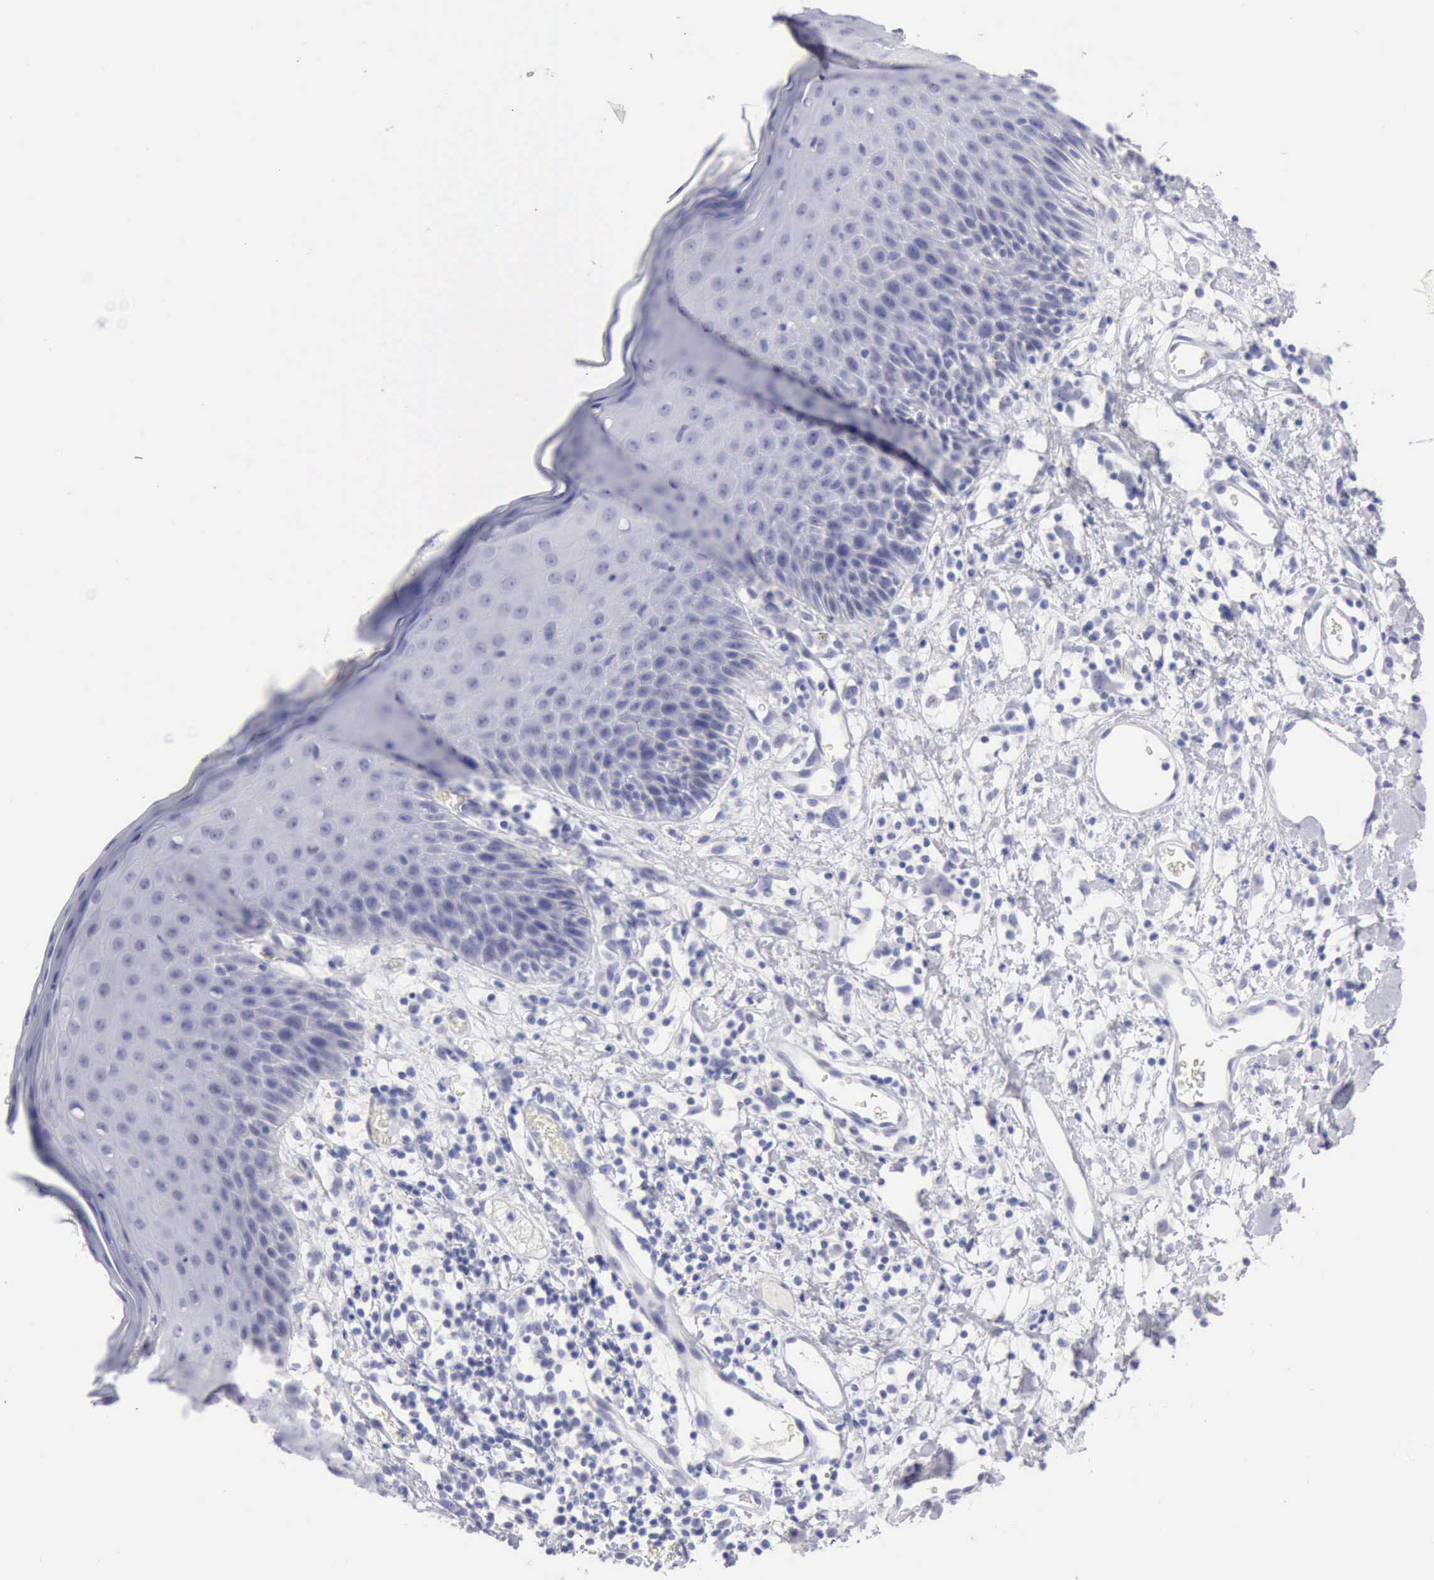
{"staining": {"intensity": "negative", "quantity": "none", "location": "none"}, "tissue": "skin", "cell_type": "Epidermal cells", "image_type": "normal", "snomed": [{"axis": "morphology", "description": "Normal tissue, NOS"}, {"axis": "topography", "description": "Vulva"}, {"axis": "topography", "description": "Peripheral nerve tissue"}], "caption": "The micrograph reveals no significant staining in epidermal cells of skin.", "gene": "ANGEL1", "patient": {"sex": "female", "age": 68}}